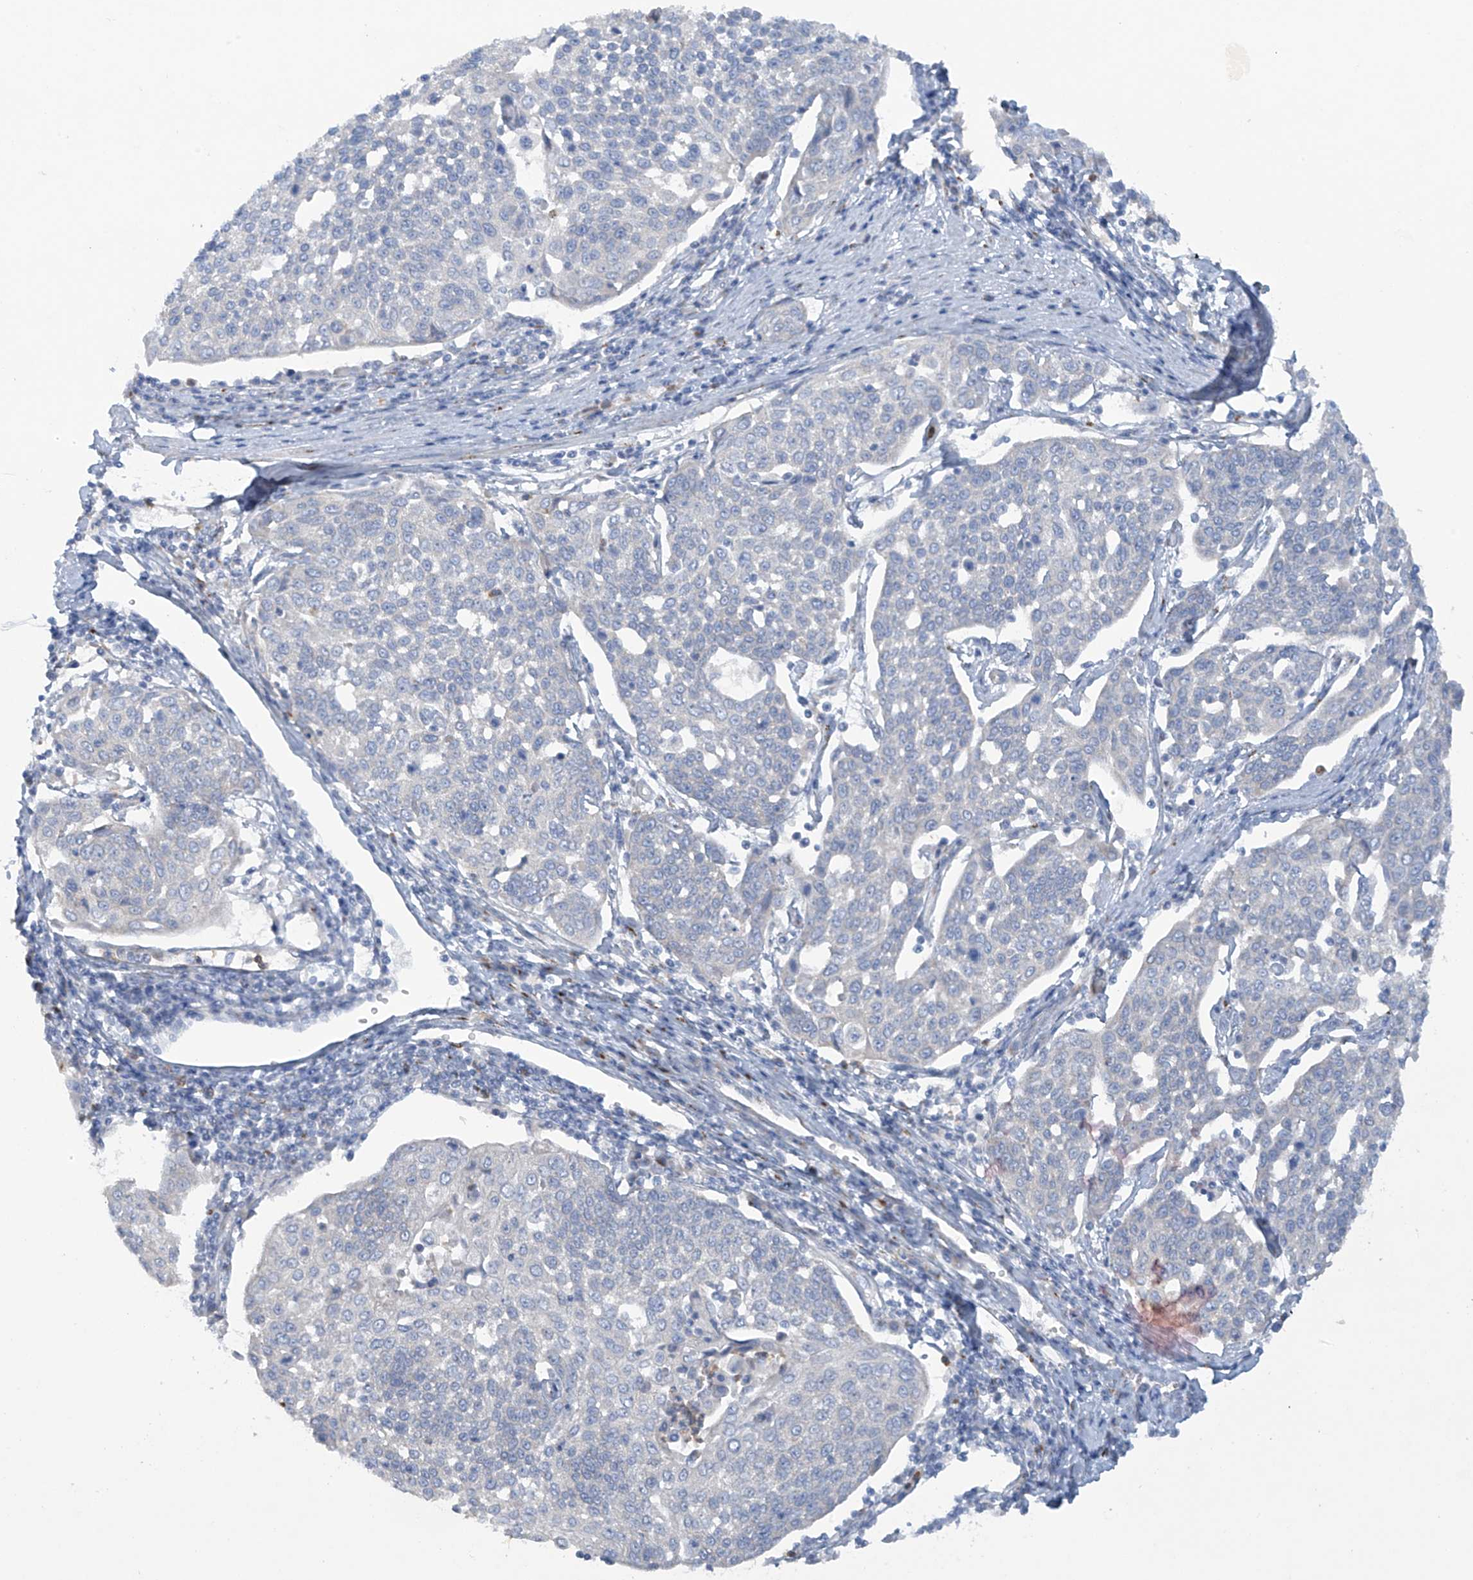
{"staining": {"intensity": "negative", "quantity": "none", "location": "none"}, "tissue": "cervical cancer", "cell_type": "Tumor cells", "image_type": "cancer", "snomed": [{"axis": "morphology", "description": "Squamous cell carcinoma, NOS"}, {"axis": "topography", "description": "Cervix"}], "caption": "Photomicrograph shows no significant protein expression in tumor cells of cervical squamous cell carcinoma. (Stains: DAB immunohistochemistry with hematoxylin counter stain, Microscopy: brightfield microscopy at high magnification).", "gene": "TRMT2B", "patient": {"sex": "female", "age": 34}}